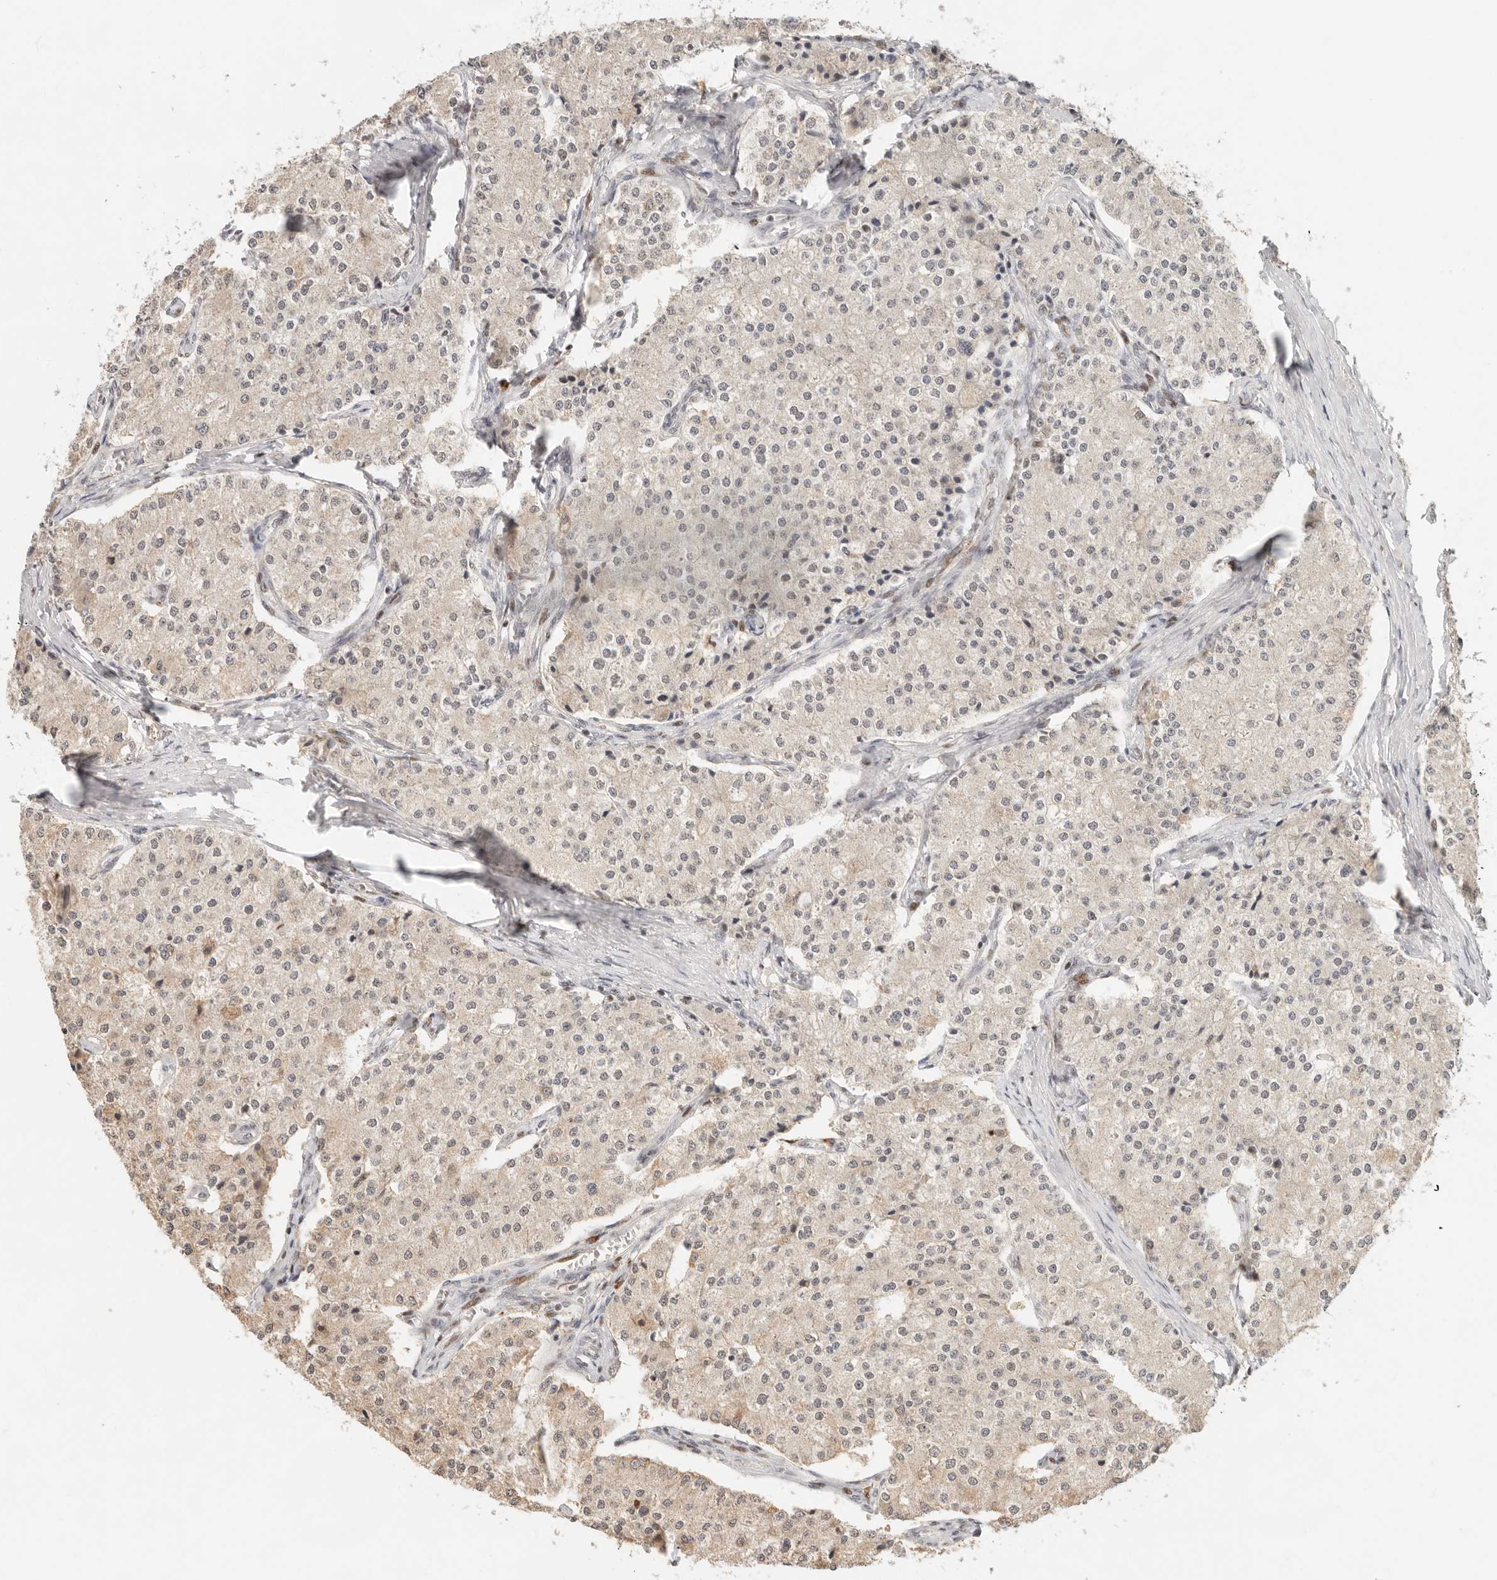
{"staining": {"intensity": "negative", "quantity": "none", "location": "none"}, "tissue": "carcinoid", "cell_type": "Tumor cells", "image_type": "cancer", "snomed": [{"axis": "morphology", "description": "Carcinoid, malignant, NOS"}, {"axis": "topography", "description": "Colon"}], "caption": "The immunohistochemistry photomicrograph has no significant expression in tumor cells of carcinoid tissue. (Brightfield microscopy of DAB immunohistochemistry at high magnification).", "gene": "NPAS2", "patient": {"sex": "female", "age": 52}}